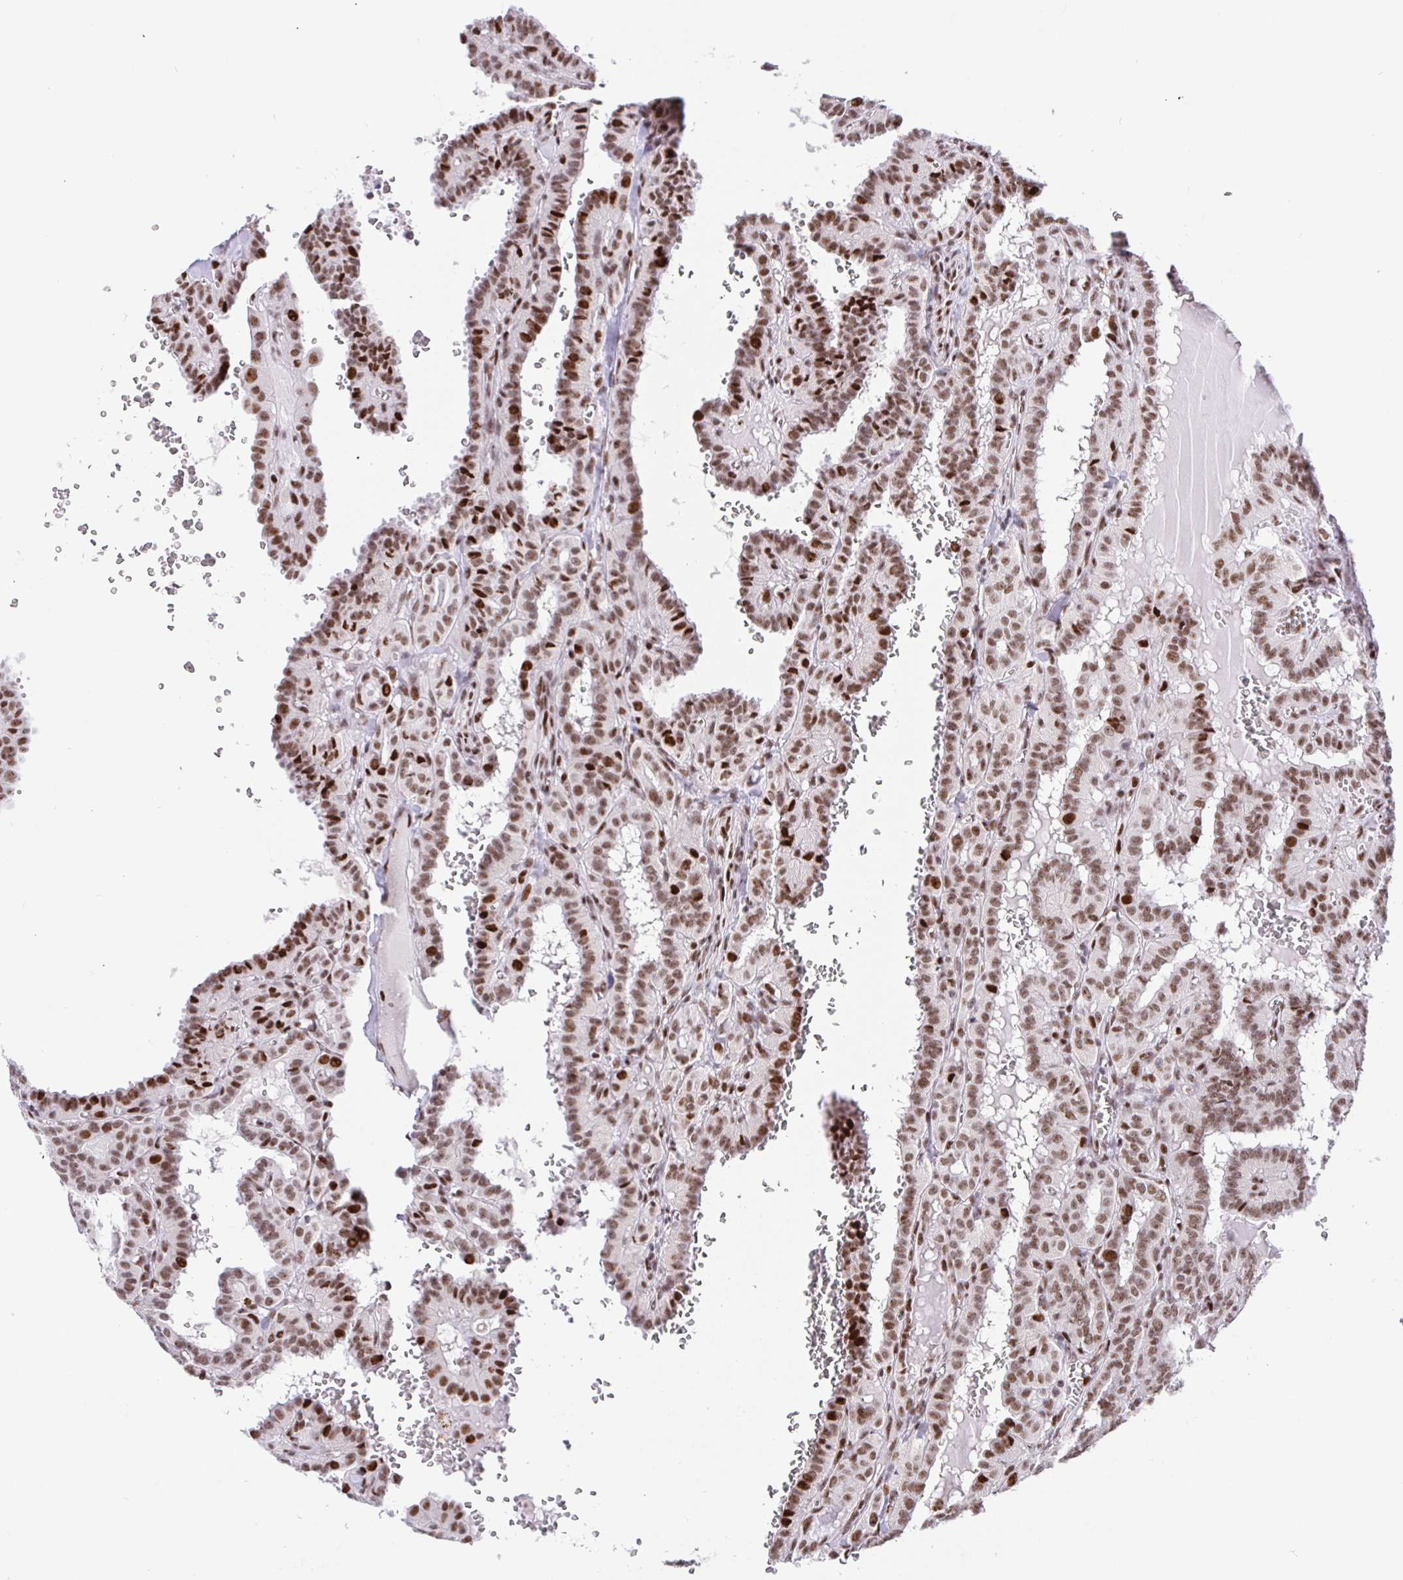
{"staining": {"intensity": "moderate", "quantity": ">75%", "location": "nuclear"}, "tissue": "thyroid cancer", "cell_type": "Tumor cells", "image_type": "cancer", "snomed": [{"axis": "morphology", "description": "Papillary adenocarcinoma, NOS"}, {"axis": "topography", "description": "Thyroid gland"}], "caption": "Protein staining of thyroid papillary adenocarcinoma tissue shows moderate nuclear staining in approximately >75% of tumor cells.", "gene": "SETD5", "patient": {"sex": "female", "age": 21}}